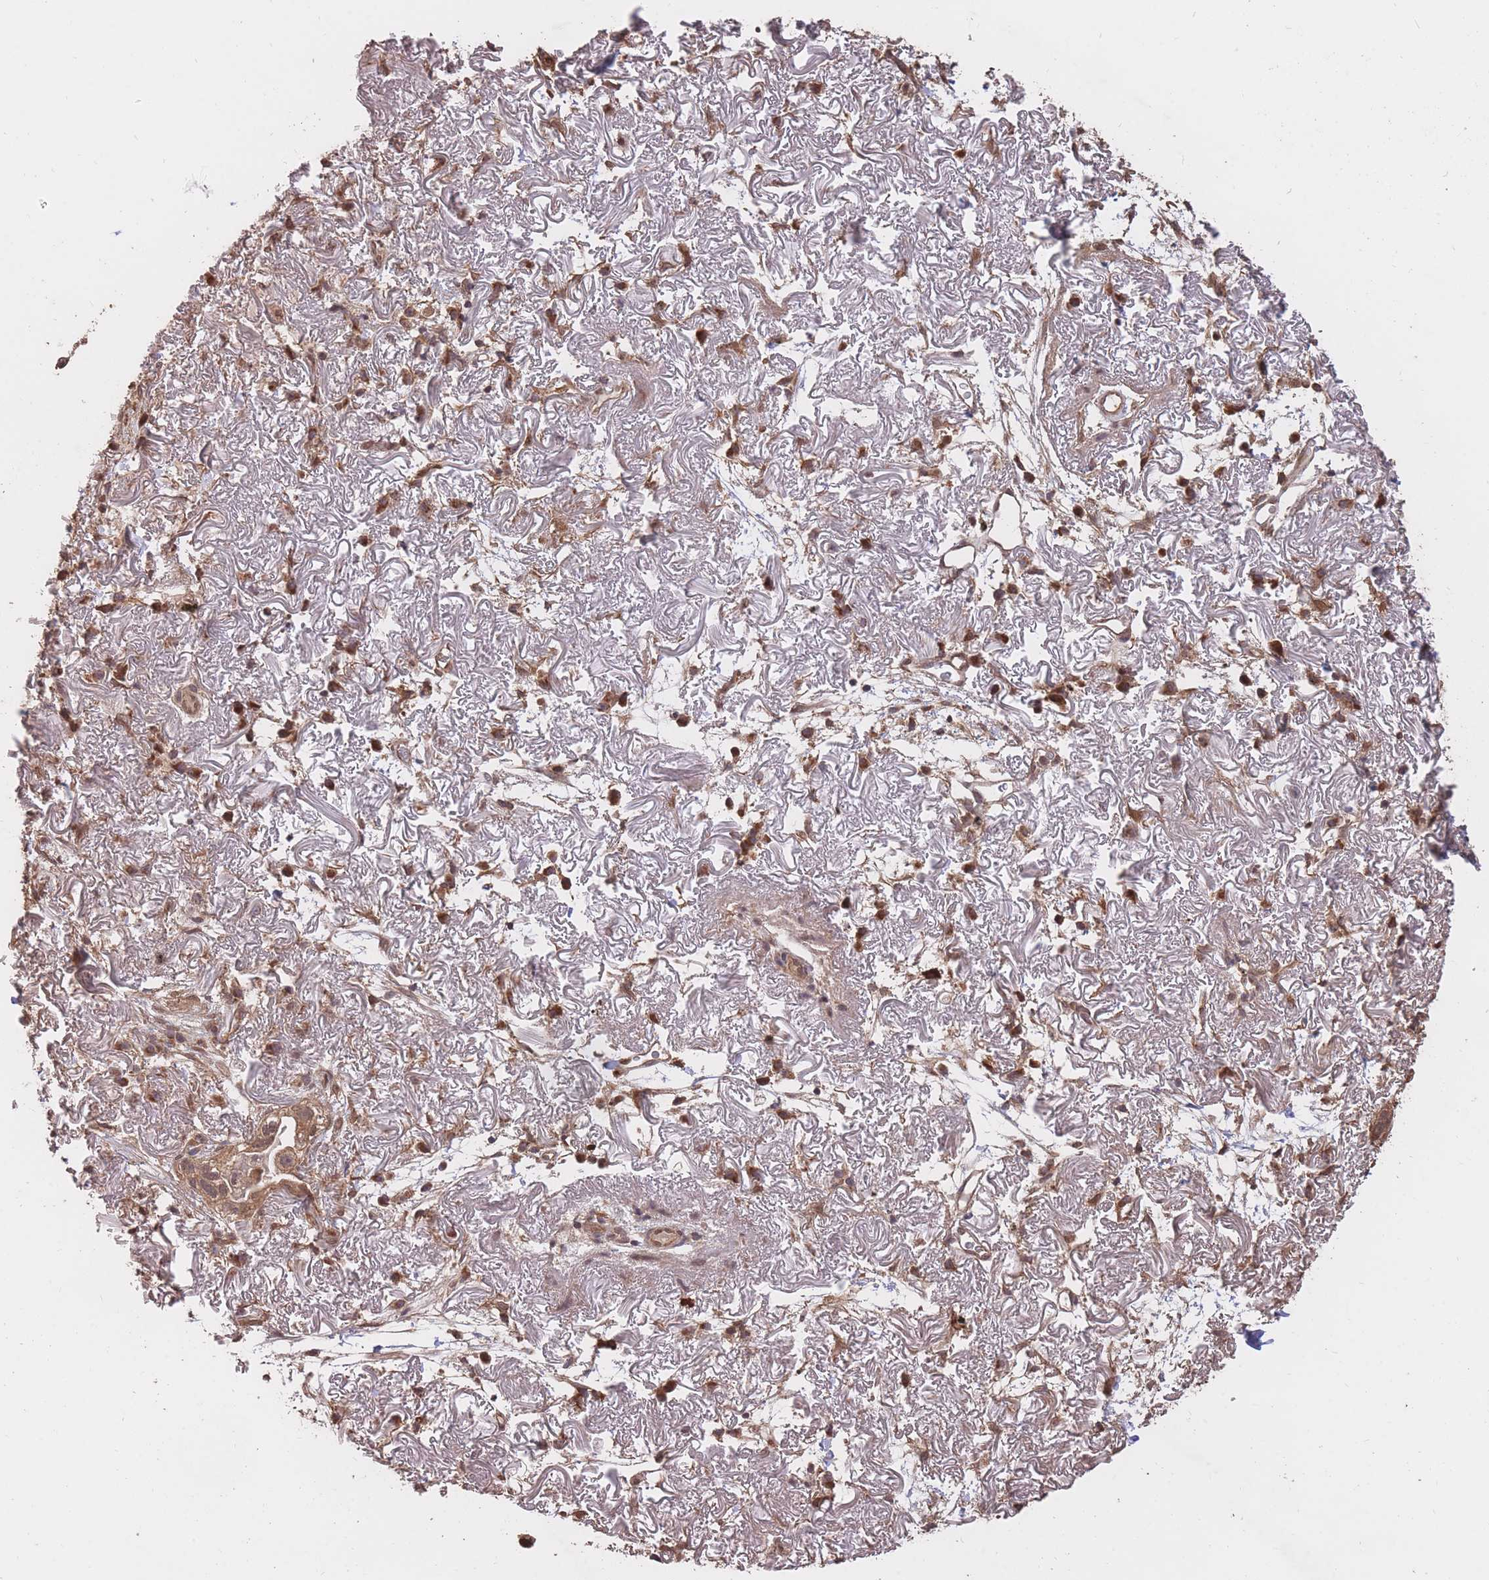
{"staining": {"intensity": "moderate", "quantity": ">75%", "location": "cytoplasmic/membranous"}, "tissue": "lung cancer", "cell_type": "Tumor cells", "image_type": "cancer", "snomed": [{"axis": "morphology", "description": "Adenocarcinoma, NOS"}, {"axis": "topography", "description": "Lung"}], "caption": "Immunohistochemical staining of lung cancer (adenocarcinoma) displays medium levels of moderate cytoplasmic/membranous protein expression in about >75% of tumor cells.", "gene": "RGS14", "patient": {"sex": "female", "age": 69}}